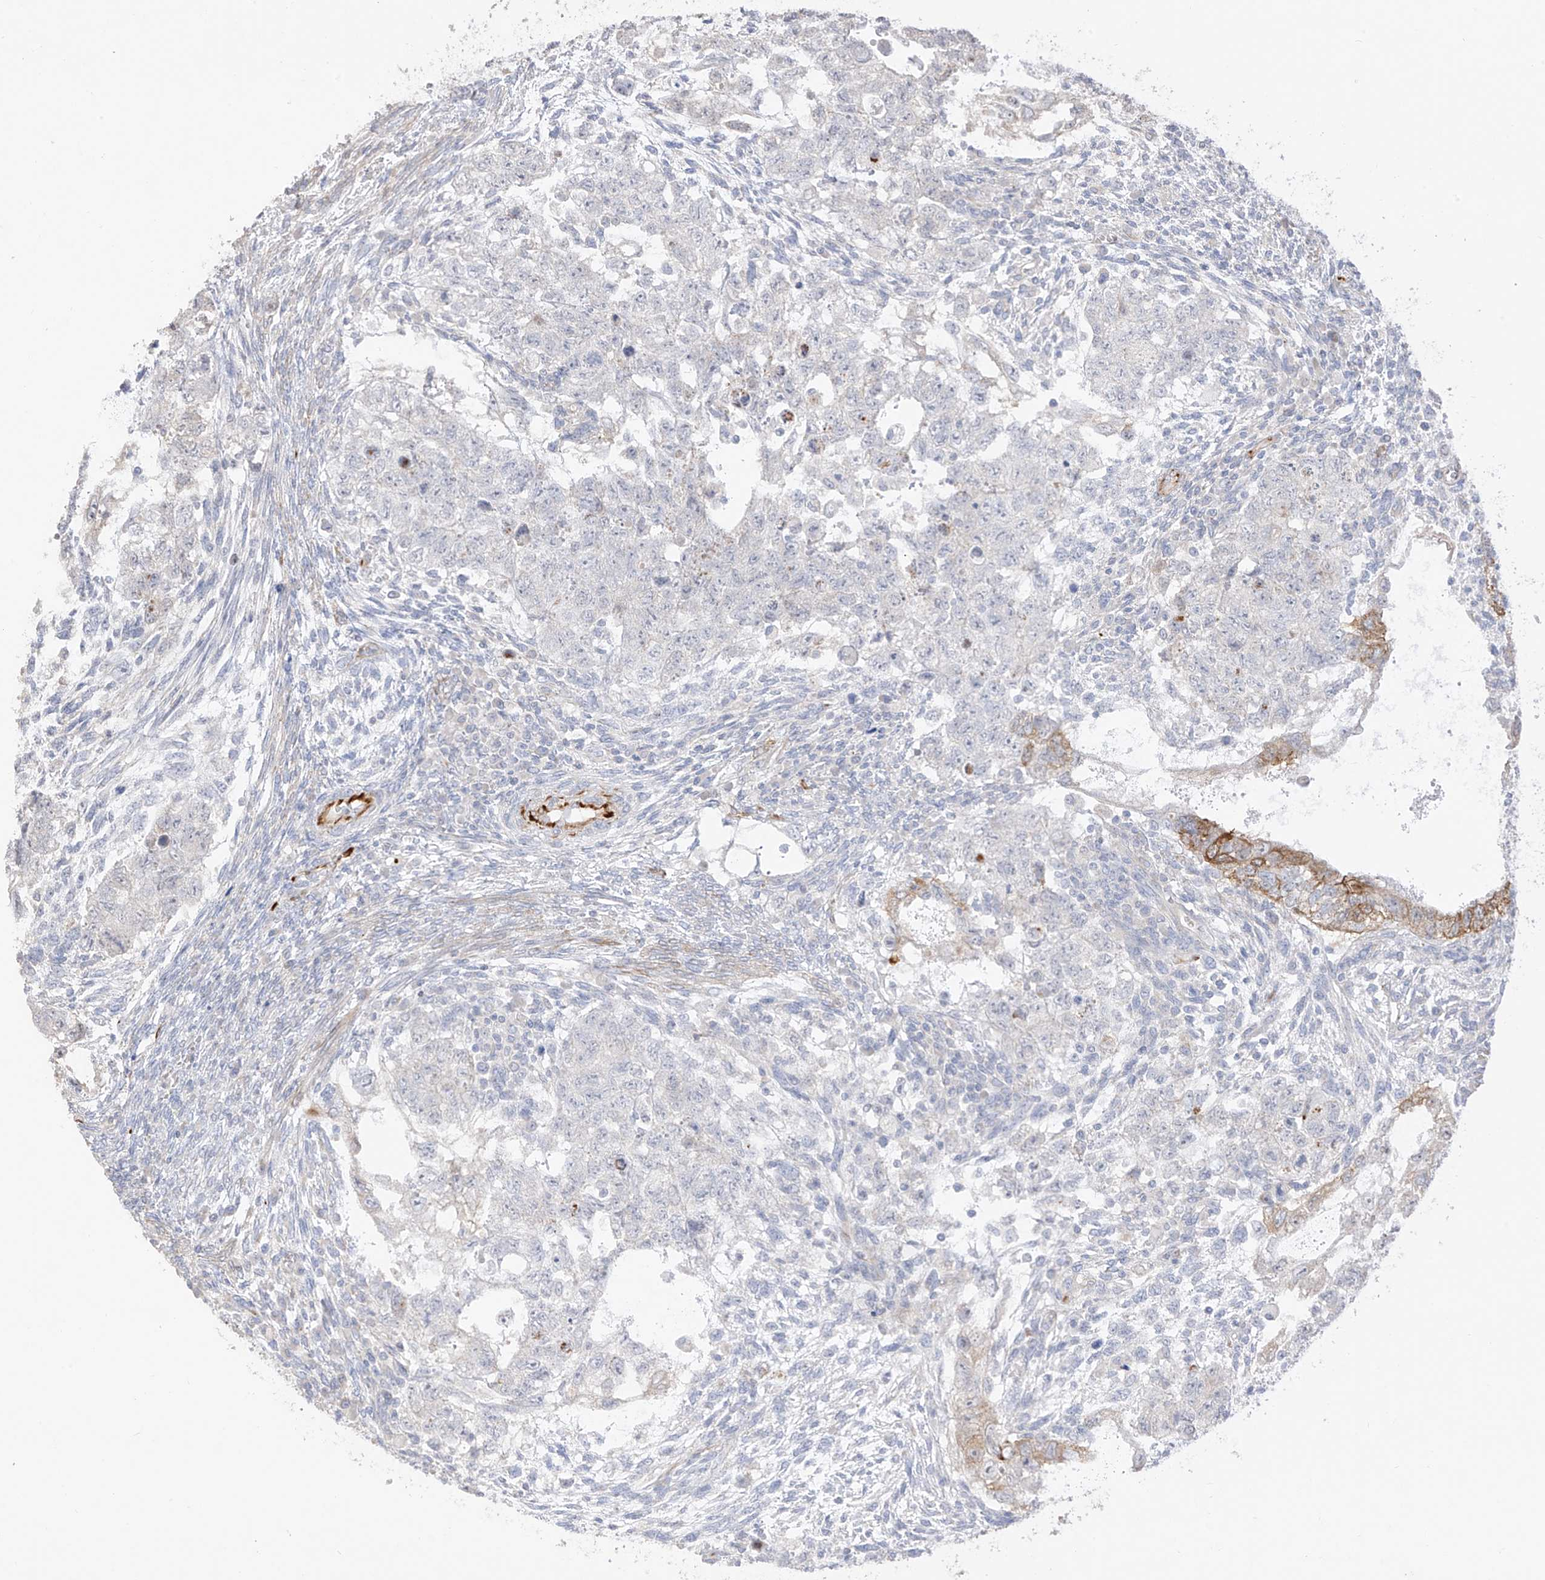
{"staining": {"intensity": "moderate", "quantity": "<25%", "location": "cytoplasmic/membranous"}, "tissue": "testis cancer", "cell_type": "Tumor cells", "image_type": "cancer", "snomed": [{"axis": "morphology", "description": "Carcinoma, Embryonal, NOS"}, {"axis": "topography", "description": "Testis"}], "caption": "A high-resolution photomicrograph shows IHC staining of embryonal carcinoma (testis), which reveals moderate cytoplasmic/membranous positivity in approximately <25% of tumor cells.", "gene": "DCDC2", "patient": {"sex": "male", "age": 37}}